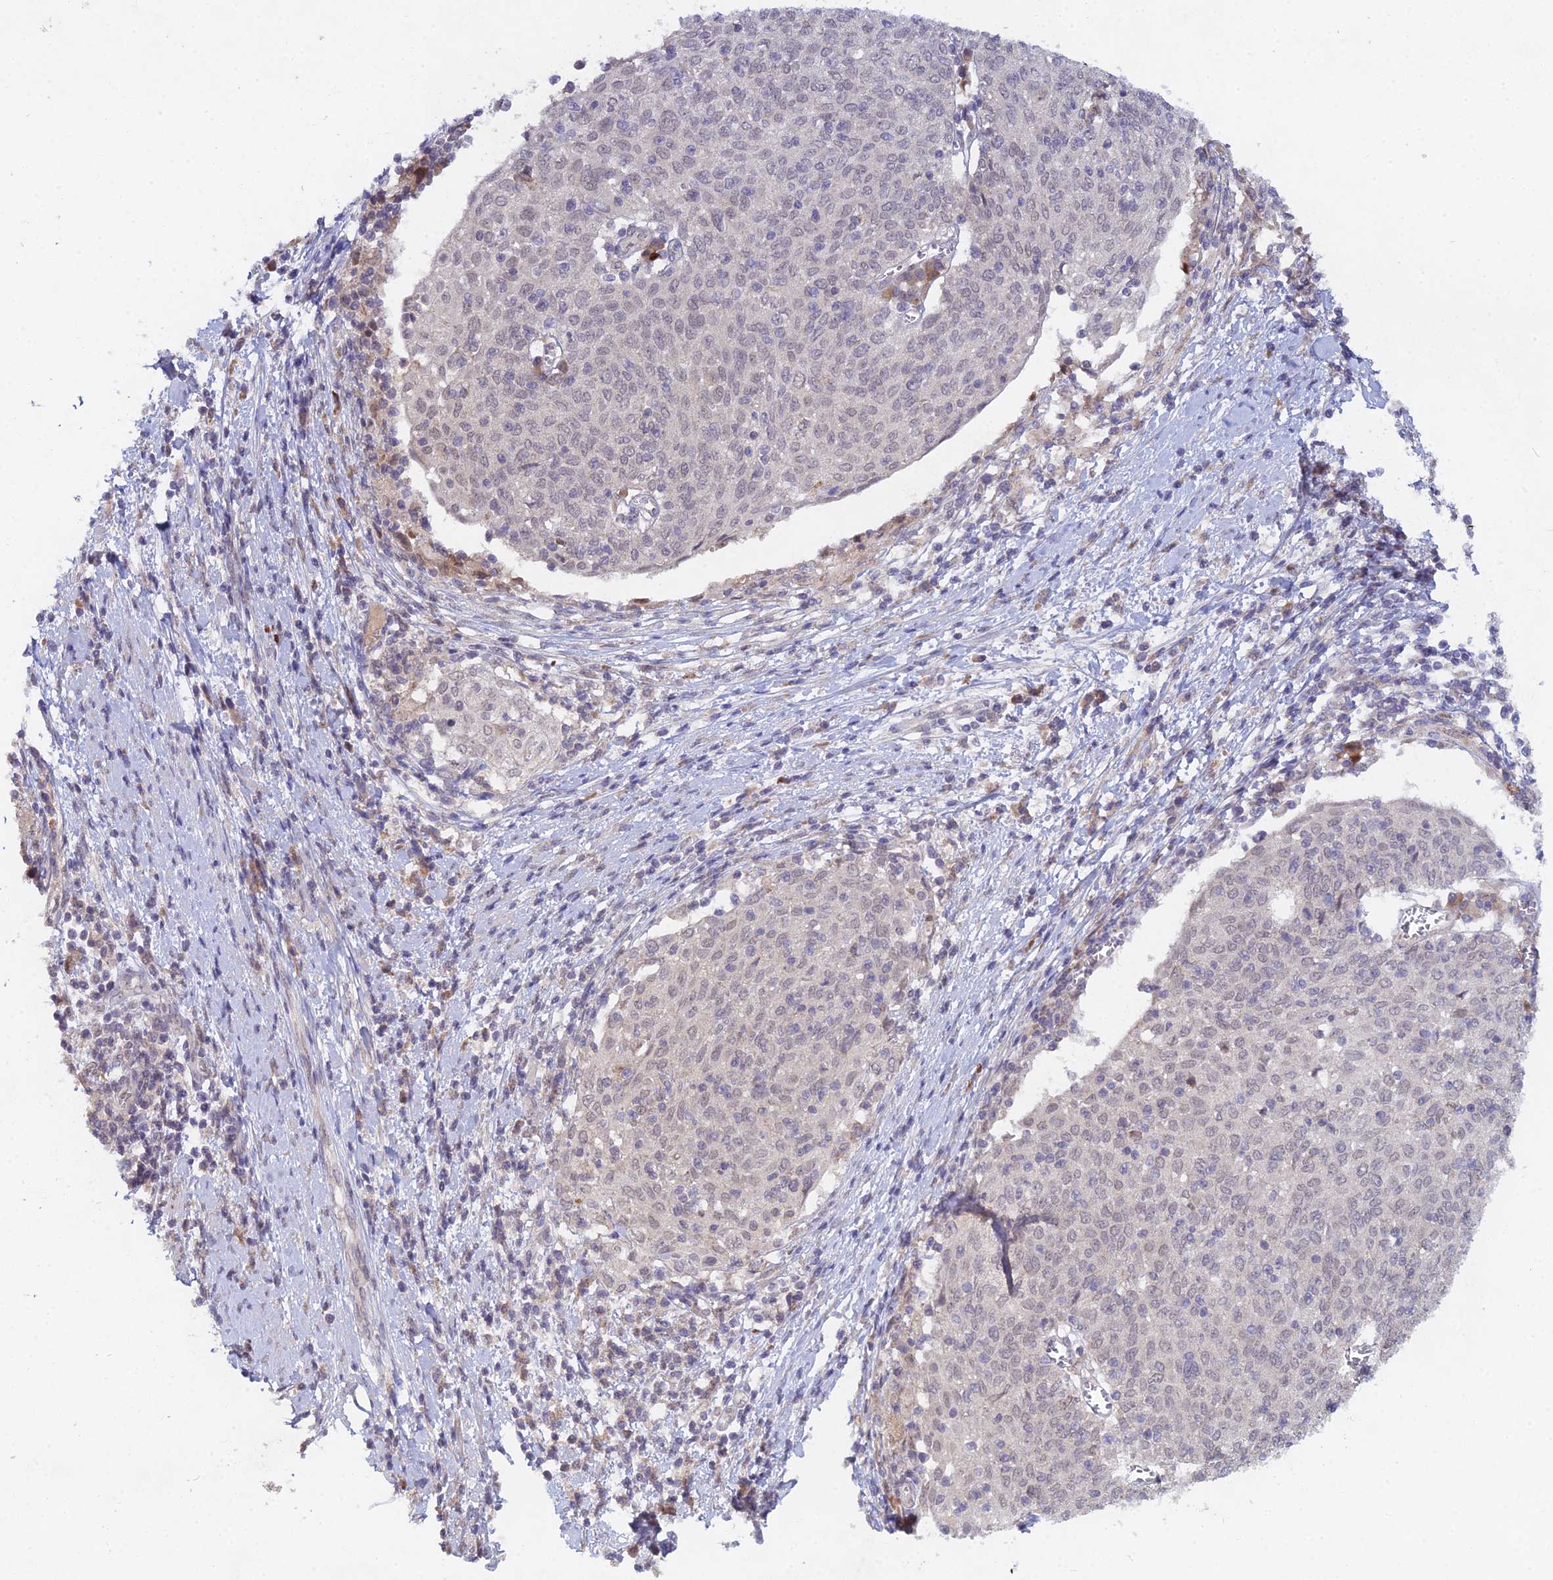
{"staining": {"intensity": "weak", "quantity": "25%-75%", "location": "nuclear"}, "tissue": "cervical cancer", "cell_type": "Tumor cells", "image_type": "cancer", "snomed": [{"axis": "morphology", "description": "Squamous cell carcinoma, NOS"}, {"axis": "topography", "description": "Cervix"}], "caption": "About 25%-75% of tumor cells in cervical squamous cell carcinoma display weak nuclear protein staining as visualized by brown immunohistochemical staining.", "gene": "WDR43", "patient": {"sex": "female", "age": 52}}